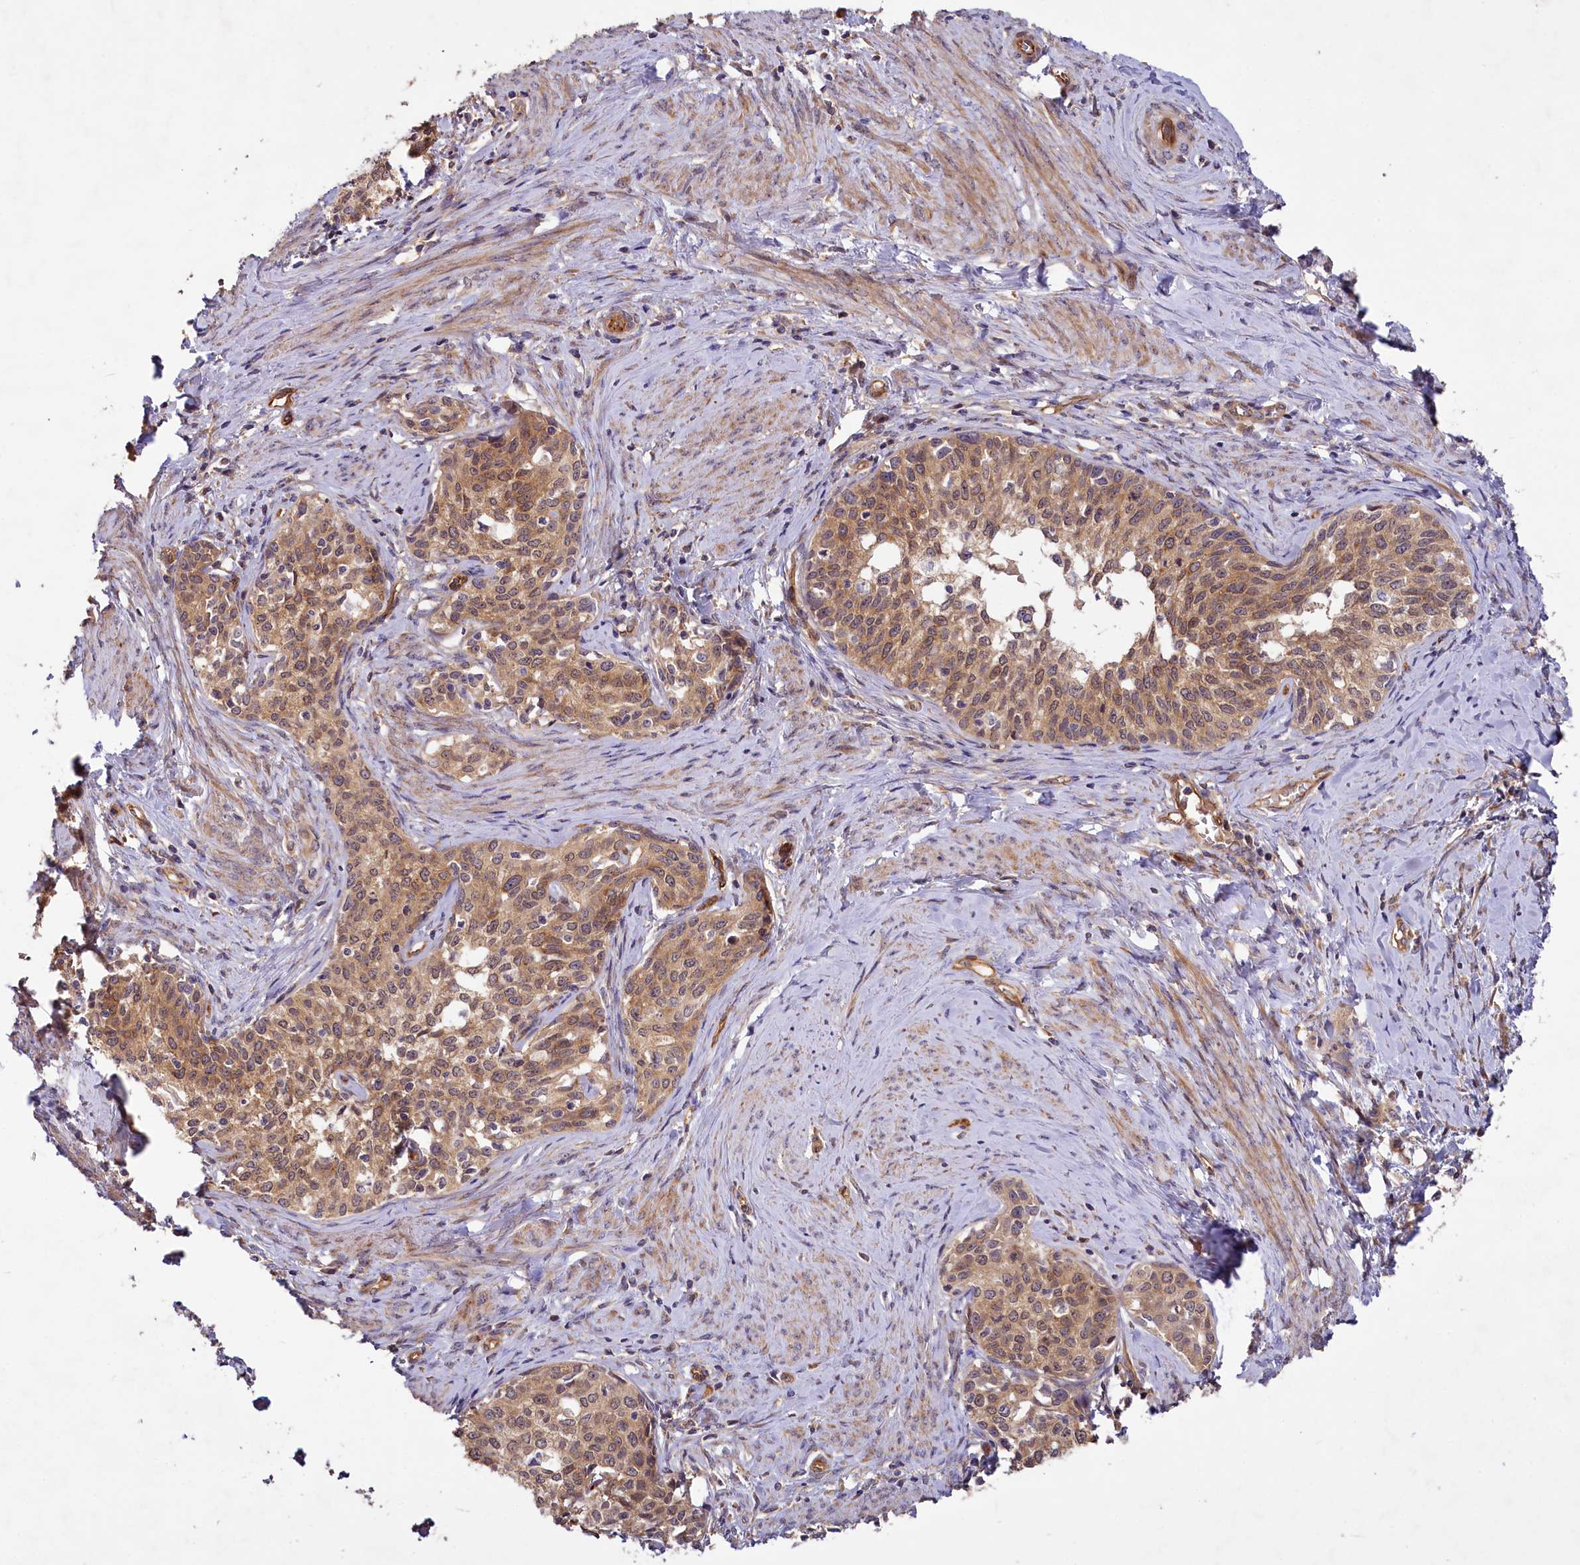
{"staining": {"intensity": "moderate", "quantity": ">75%", "location": "cytoplasmic/membranous,nuclear"}, "tissue": "cervical cancer", "cell_type": "Tumor cells", "image_type": "cancer", "snomed": [{"axis": "morphology", "description": "Squamous cell carcinoma, NOS"}, {"axis": "morphology", "description": "Adenocarcinoma, NOS"}, {"axis": "topography", "description": "Cervix"}], "caption": "Brown immunohistochemical staining in human cervical adenocarcinoma exhibits moderate cytoplasmic/membranous and nuclear positivity in approximately >75% of tumor cells.", "gene": "PKN2", "patient": {"sex": "female", "age": 52}}